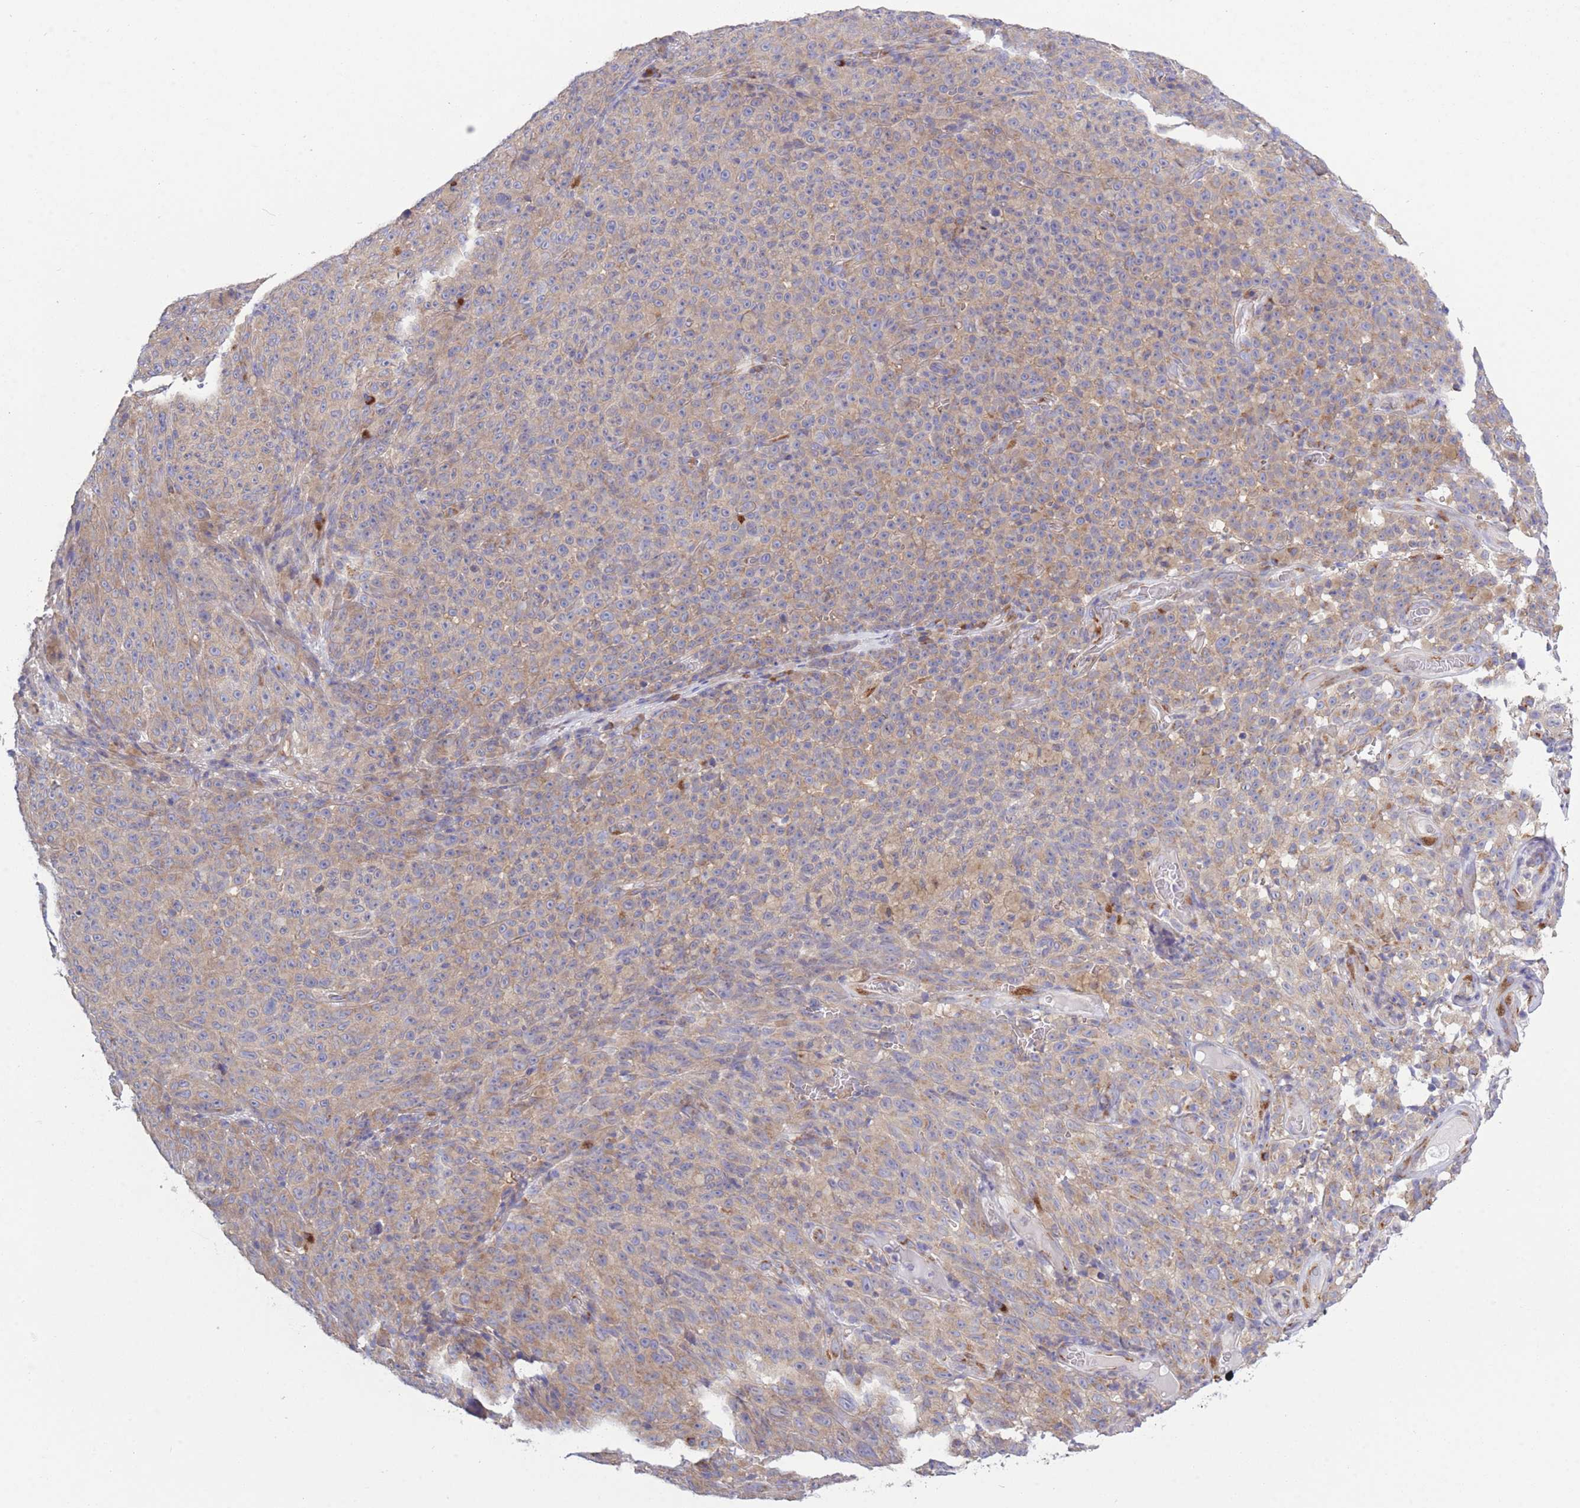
{"staining": {"intensity": "weak", "quantity": ">75%", "location": "cytoplasmic/membranous"}, "tissue": "melanoma", "cell_type": "Tumor cells", "image_type": "cancer", "snomed": [{"axis": "morphology", "description": "Malignant melanoma, NOS"}, {"axis": "topography", "description": "Skin"}], "caption": "The histopathology image exhibits a brown stain indicating the presence of a protein in the cytoplasmic/membranous of tumor cells in malignant melanoma.", "gene": "COPG2", "patient": {"sex": "female", "age": 82}}